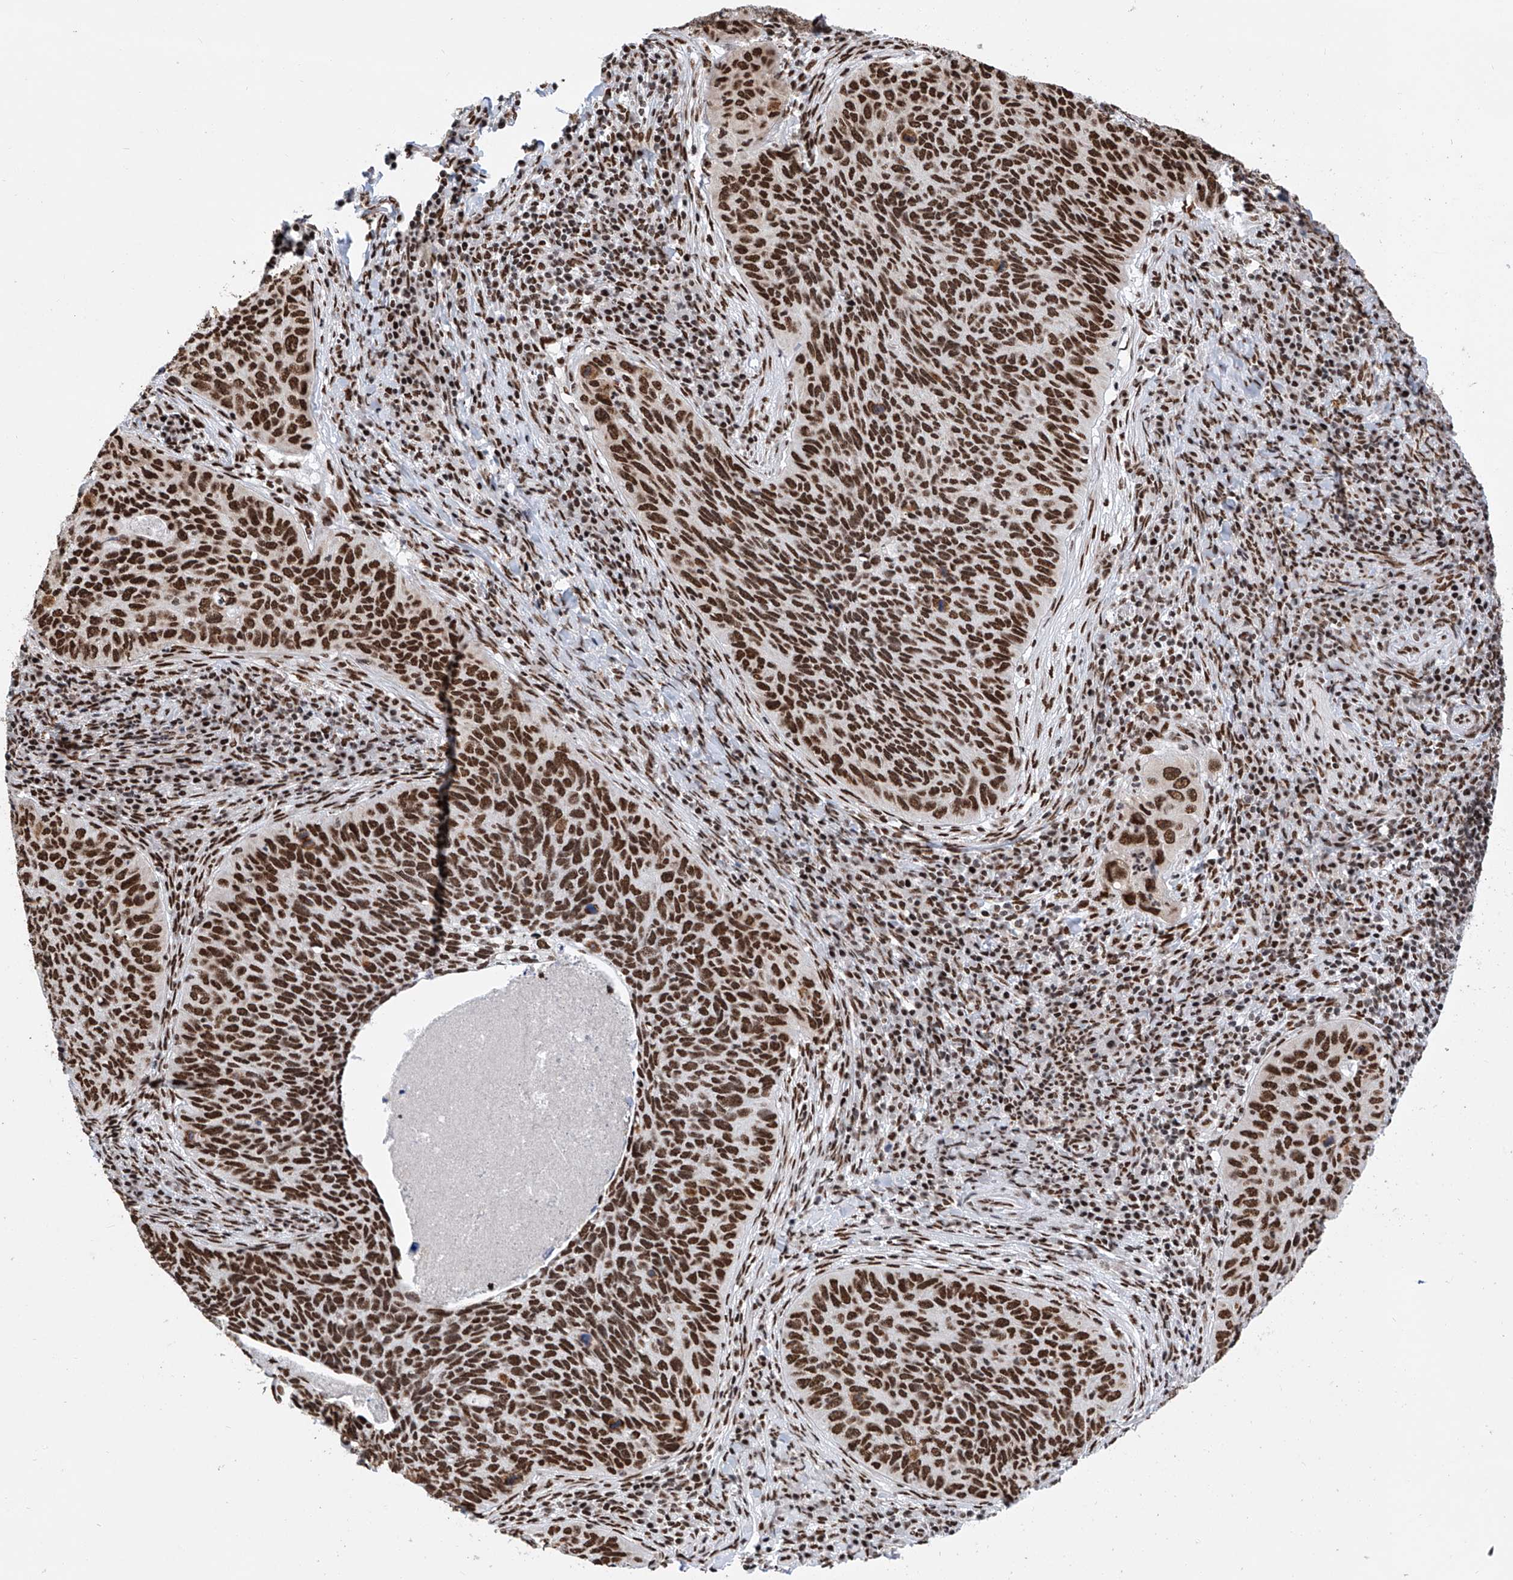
{"staining": {"intensity": "strong", "quantity": ">75%", "location": "nuclear"}, "tissue": "cervical cancer", "cell_type": "Tumor cells", "image_type": "cancer", "snomed": [{"axis": "morphology", "description": "Squamous cell carcinoma, NOS"}, {"axis": "topography", "description": "Cervix"}], "caption": "Tumor cells show strong nuclear staining in approximately >75% of cells in squamous cell carcinoma (cervical).", "gene": "SRSF6", "patient": {"sex": "female", "age": 38}}